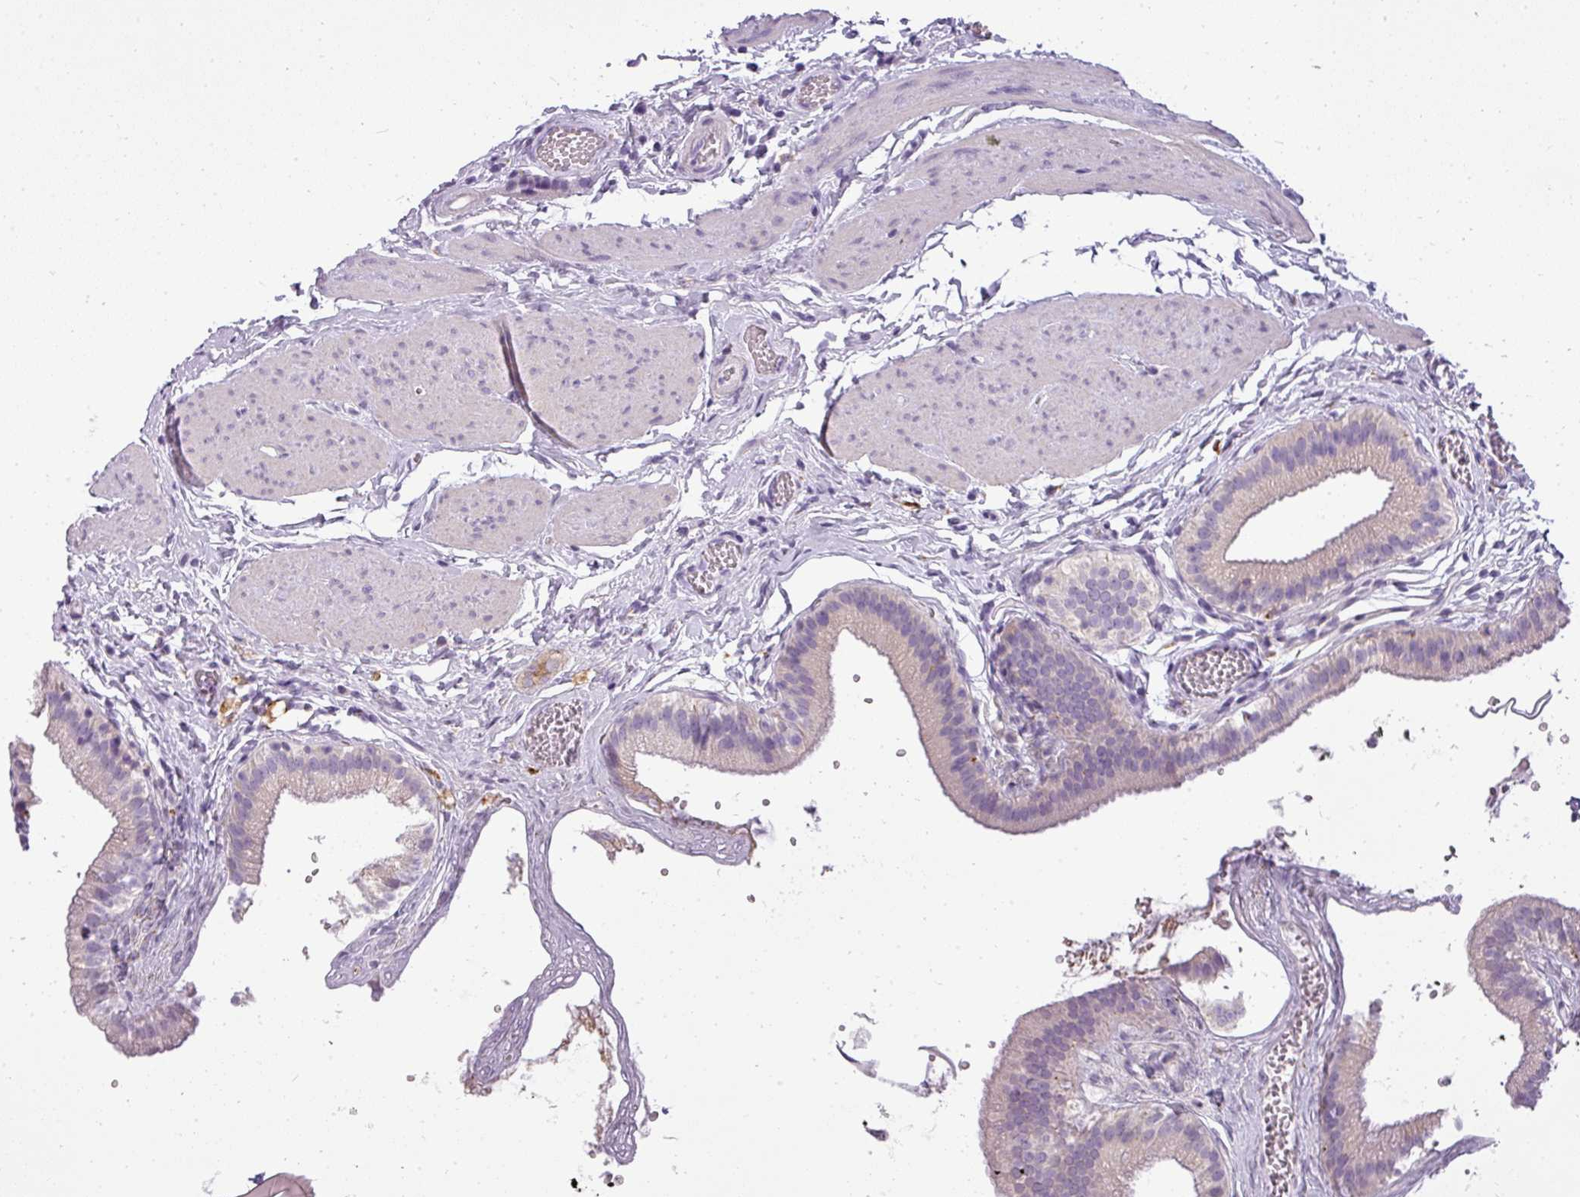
{"staining": {"intensity": "negative", "quantity": "none", "location": "none"}, "tissue": "gallbladder", "cell_type": "Glandular cells", "image_type": "normal", "snomed": [{"axis": "morphology", "description": "Normal tissue, NOS"}, {"axis": "topography", "description": "Gallbladder"}], "caption": "This is a histopathology image of immunohistochemistry (IHC) staining of benign gallbladder, which shows no positivity in glandular cells.", "gene": "ATP6V1D", "patient": {"sex": "female", "age": 54}}